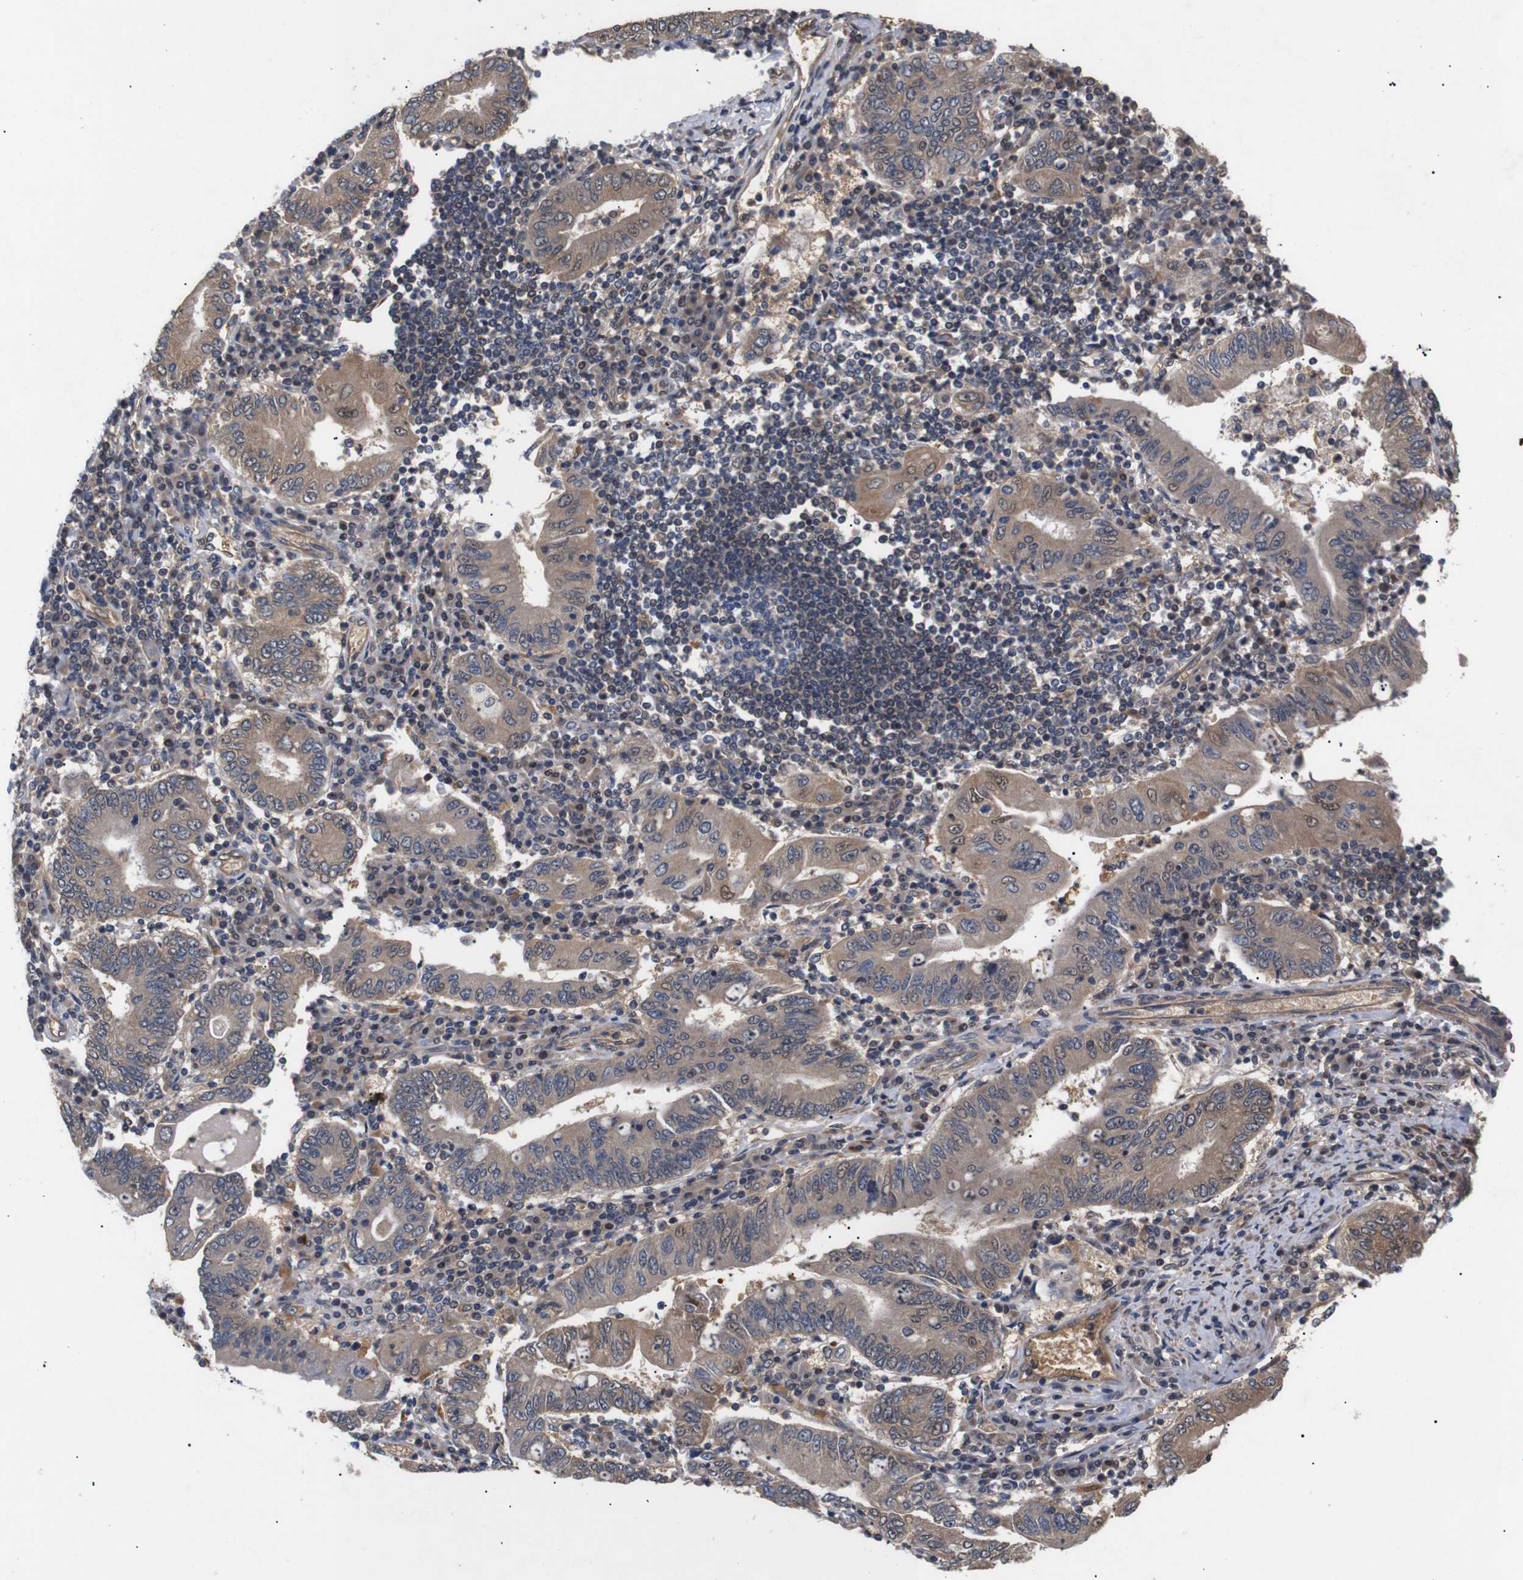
{"staining": {"intensity": "moderate", "quantity": ">75%", "location": "cytoplasmic/membranous"}, "tissue": "stomach cancer", "cell_type": "Tumor cells", "image_type": "cancer", "snomed": [{"axis": "morphology", "description": "Normal tissue, NOS"}, {"axis": "morphology", "description": "Adenocarcinoma, NOS"}, {"axis": "topography", "description": "Esophagus"}, {"axis": "topography", "description": "Stomach, upper"}, {"axis": "topography", "description": "Peripheral nerve tissue"}], "caption": "Stomach cancer (adenocarcinoma) stained with immunohistochemistry (IHC) reveals moderate cytoplasmic/membranous positivity in about >75% of tumor cells.", "gene": "DDR1", "patient": {"sex": "male", "age": 62}}